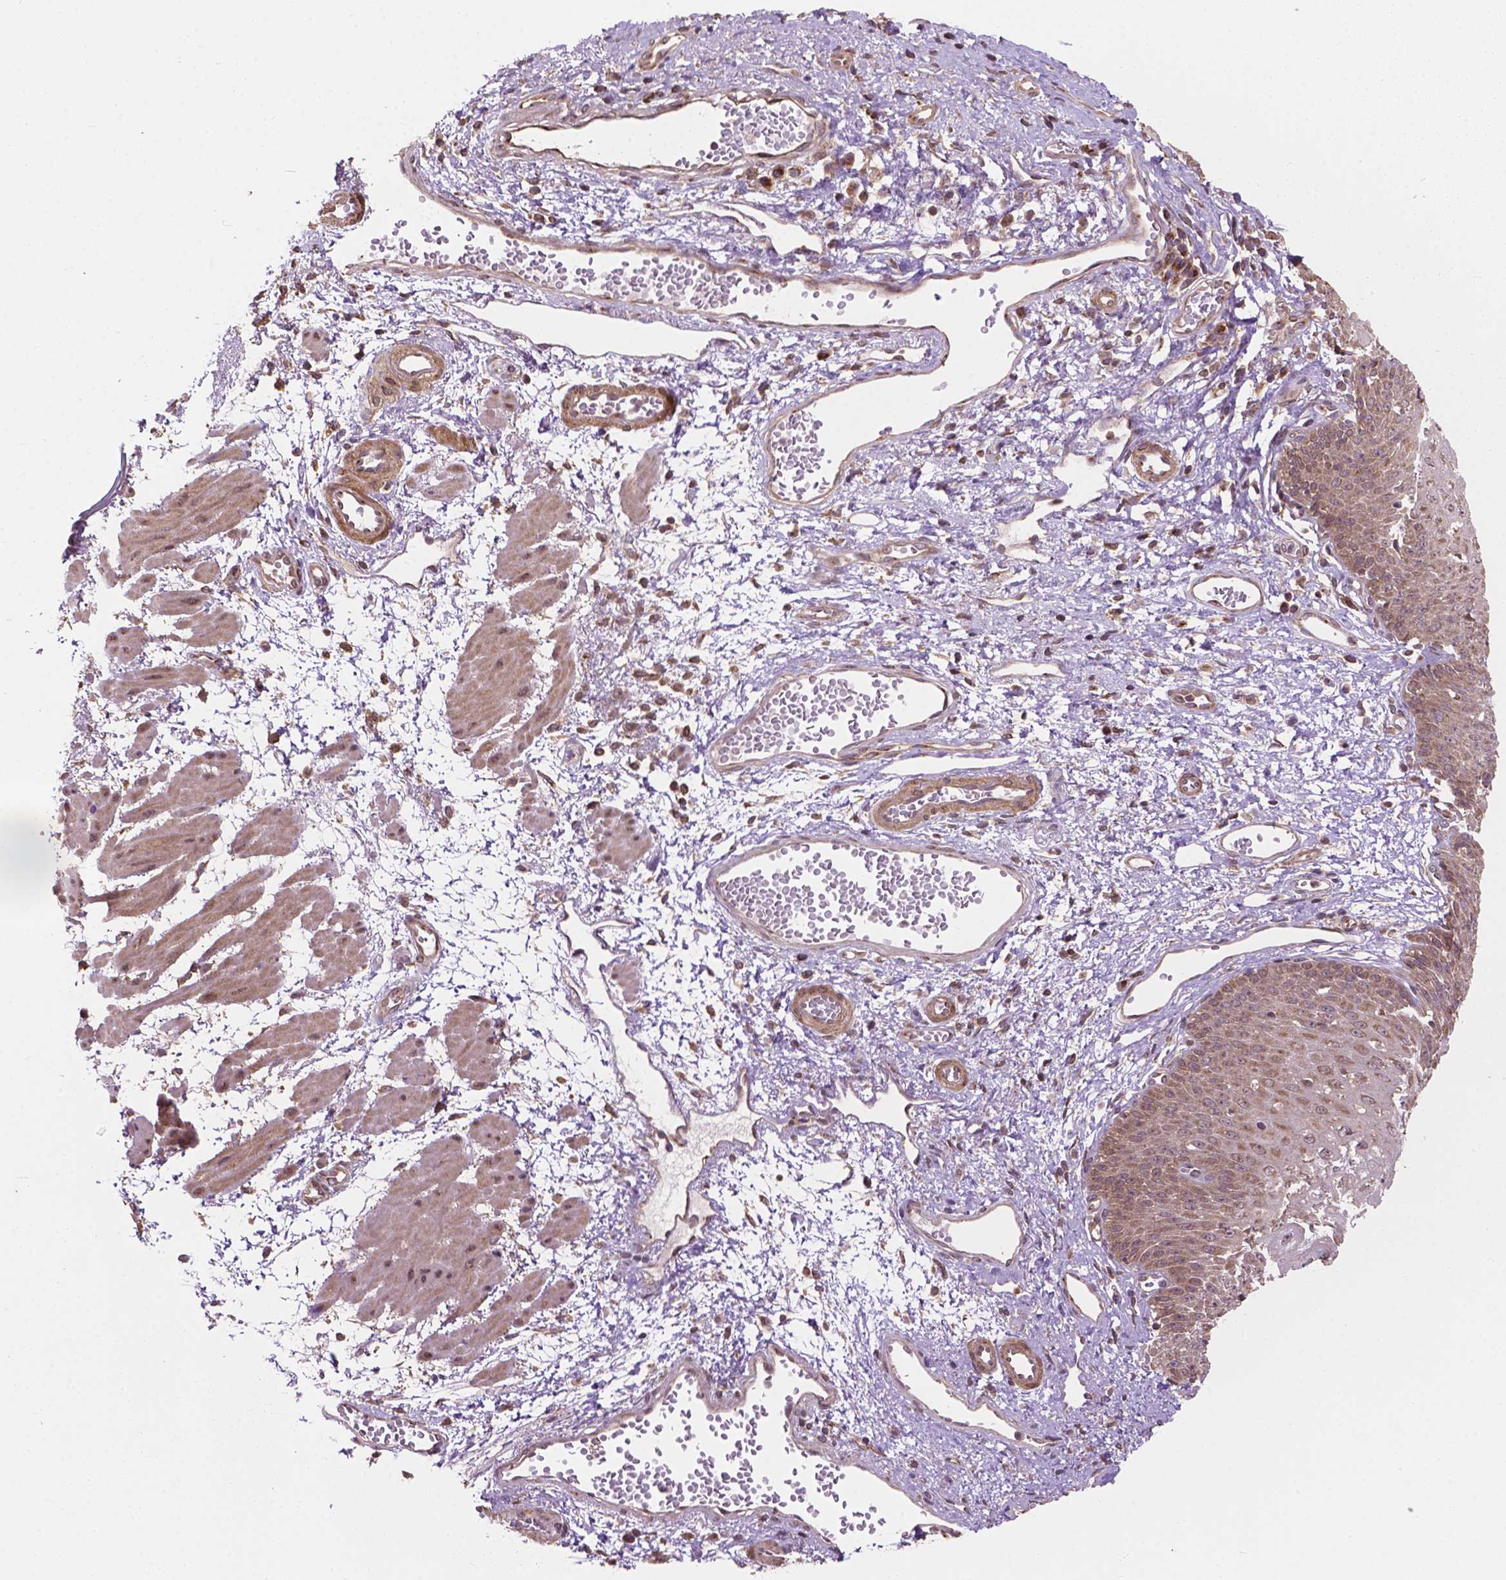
{"staining": {"intensity": "moderate", "quantity": "25%-75%", "location": "cytoplasmic/membranous"}, "tissue": "esophagus", "cell_type": "Squamous epithelial cells", "image_type": "normal", "snomed": [{"axis": "morphology", "description": "Normal tissue, NOS"}, {"axis": "topography", "description": "Esophagus"}], "caption": "Immunohistochemistry (DAB (3,3'-diaminobenzidine)) staining of benign esophagus demonstrates moderate cytoplasmic/membranous protein expression in about 25%-75% of squamous epithelial cells. The protein is shown in brown color, while the nuclei are stained blue.", "gene": "PPP1CB", "patient": {"sex": "male", "age": 71}}